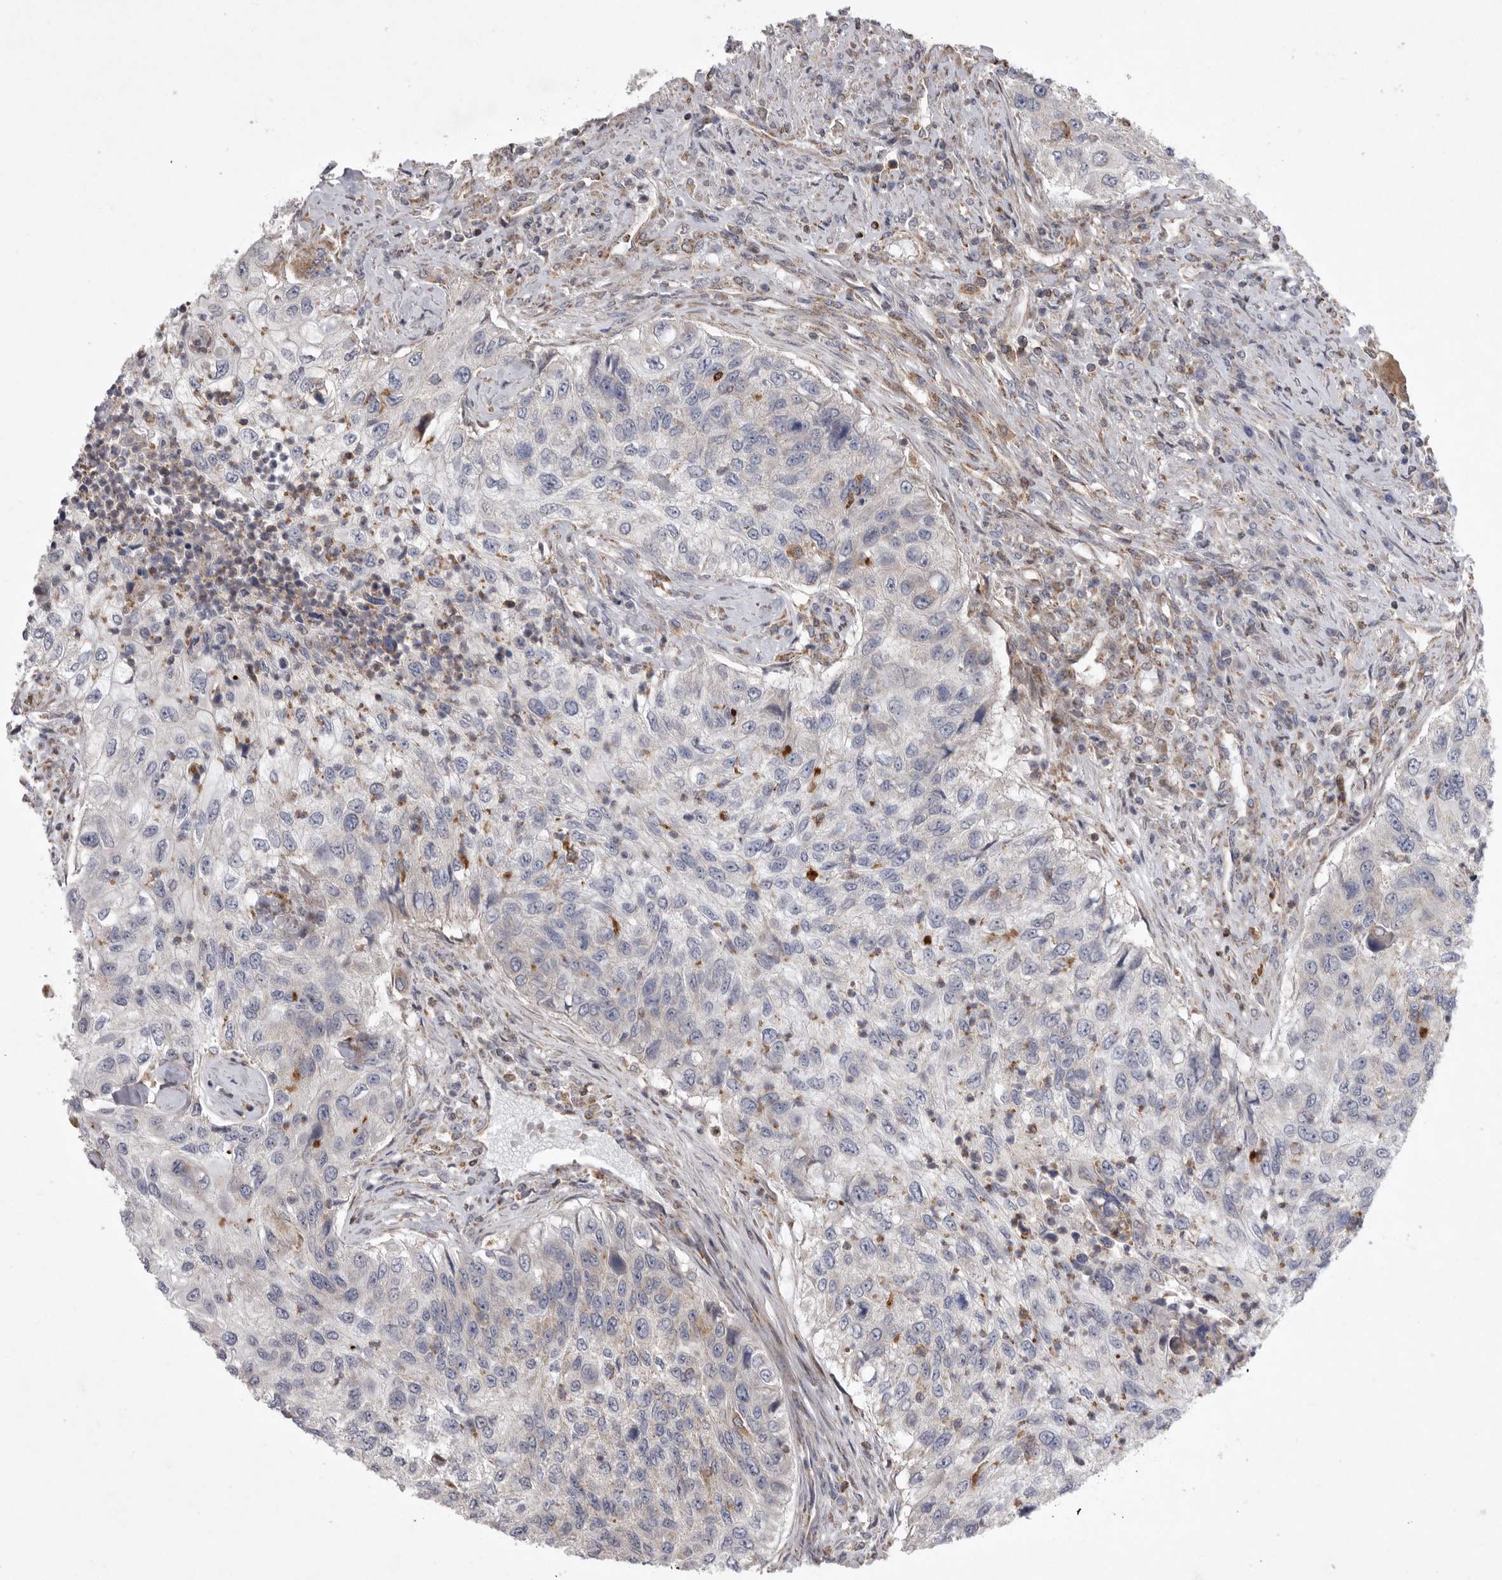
{"staining": {"intensity": "negative", "quantity": "none", "location": "none"}, "tissue": "urothelial cancer", "cell_type": "Tumor cells", "image_type": "cancer", "snomed": [{"axis": "morphology", "description": "Urothelial carcinoma, High grade"}, {"axis": "topography", "description": "Urinary bladder"}], "caption": "IHC of human high-grade urothelial carcinoma demonstrates no expression in tumor cells.", "gene": "MPZL1", "patient": {"sex": "female", "age": 60}}